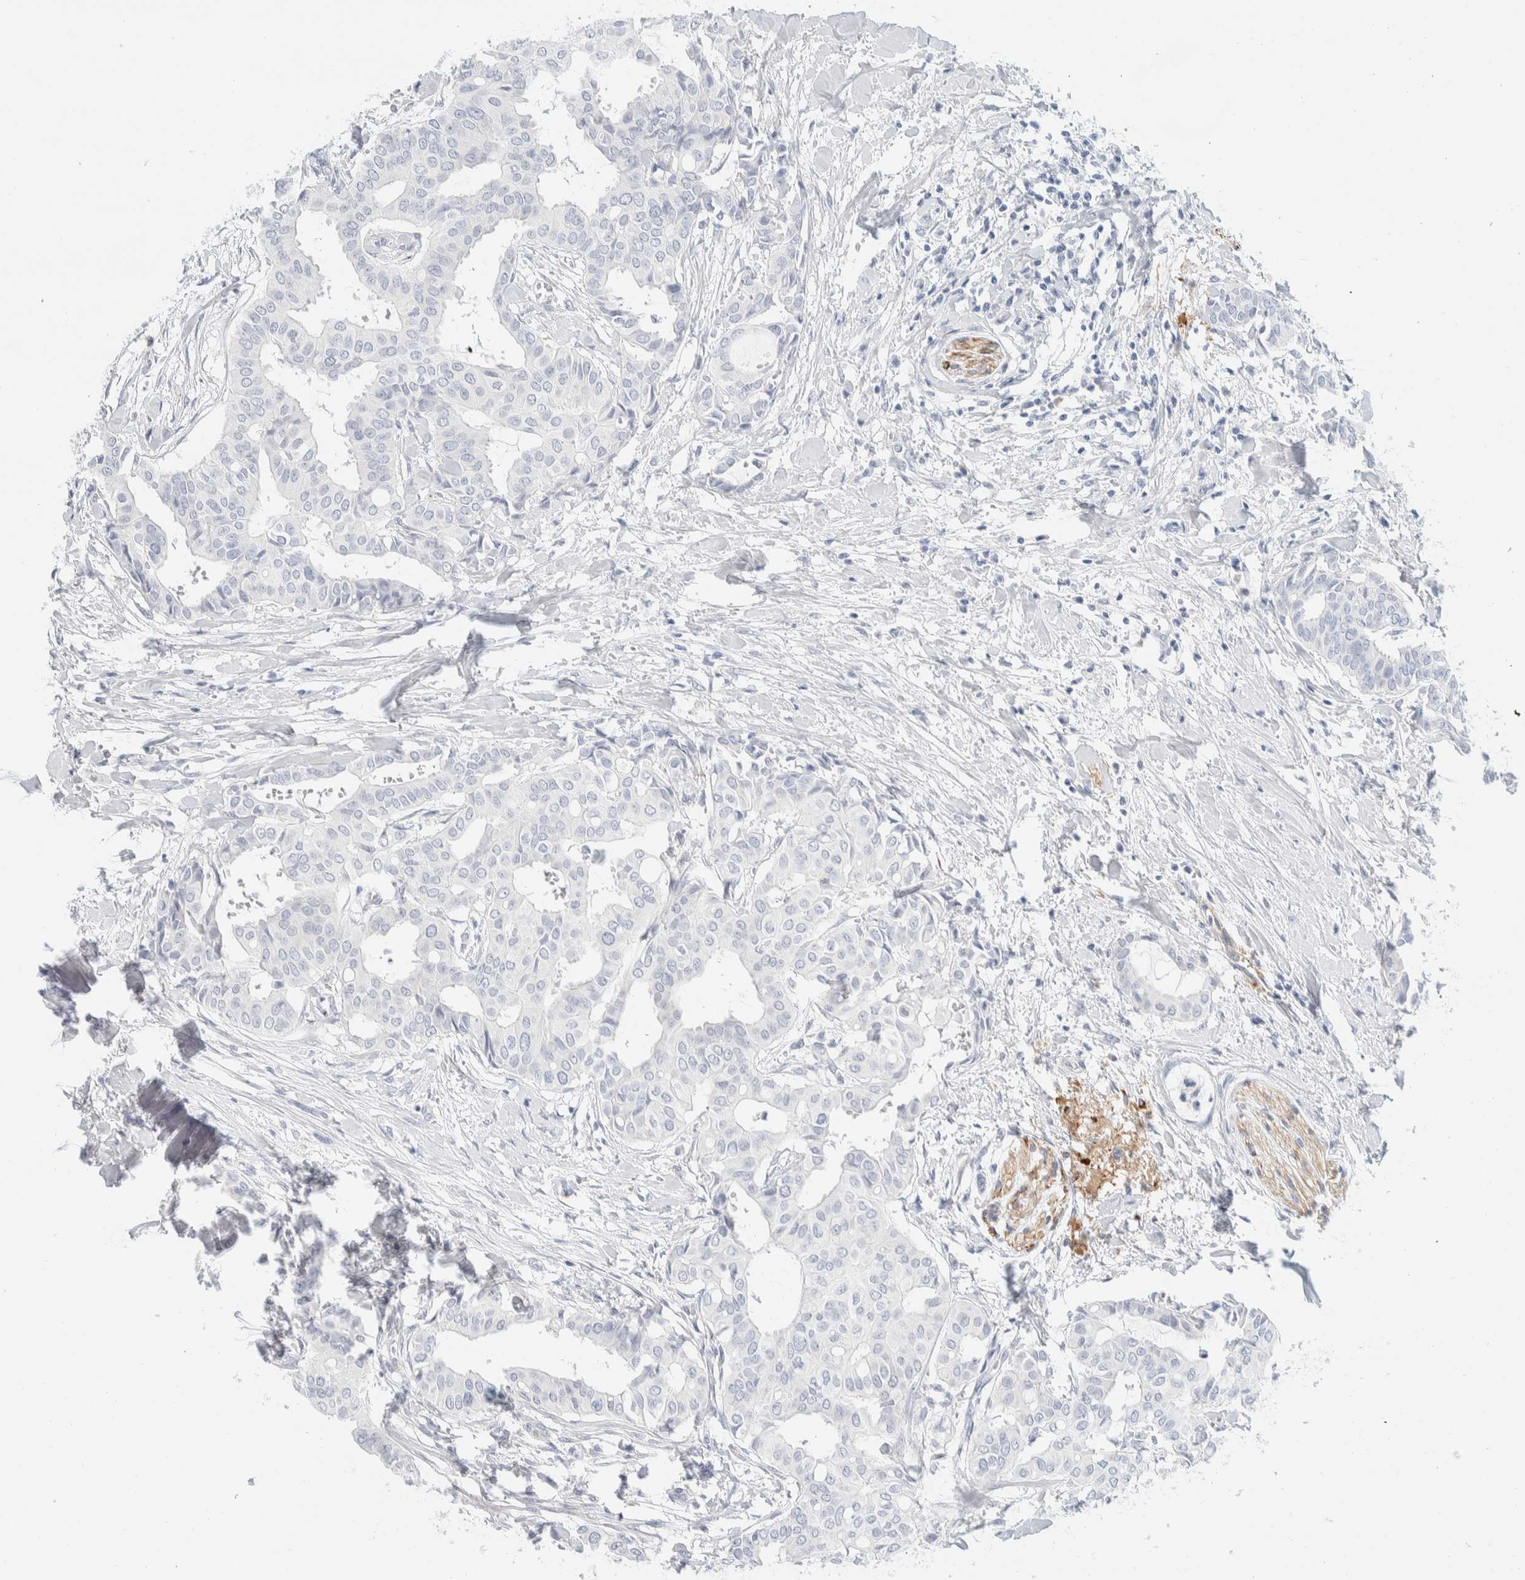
{"staining": {"intensity": "negative", "quantity": "none", "location": "none"}, "tissue": "head and neck cancer", "cell_type": "Tumor cells", "image_type": "cancer", "snomed": [{"axis": "morphology", "description": "Adenocarcinoma, NOS"}, {"axis": "topography", "description": "Salivary gland"}, {"axis": "topography", "description": "Head-Neck"}], "caption": "High power microscopy image of an IHC micrograph of adenocarcinoma (head and neck), revealing no significant expression in tumor cells. (Stains: DAB (3,3'-diaminobenzidine) immunohistochemistry (IHC) with hematoxylin counter stain, Microscopy: brightfield microscopy at high magnification).", "gene": "ATCAY", "patient": {"sex": "female", "age": 59}}